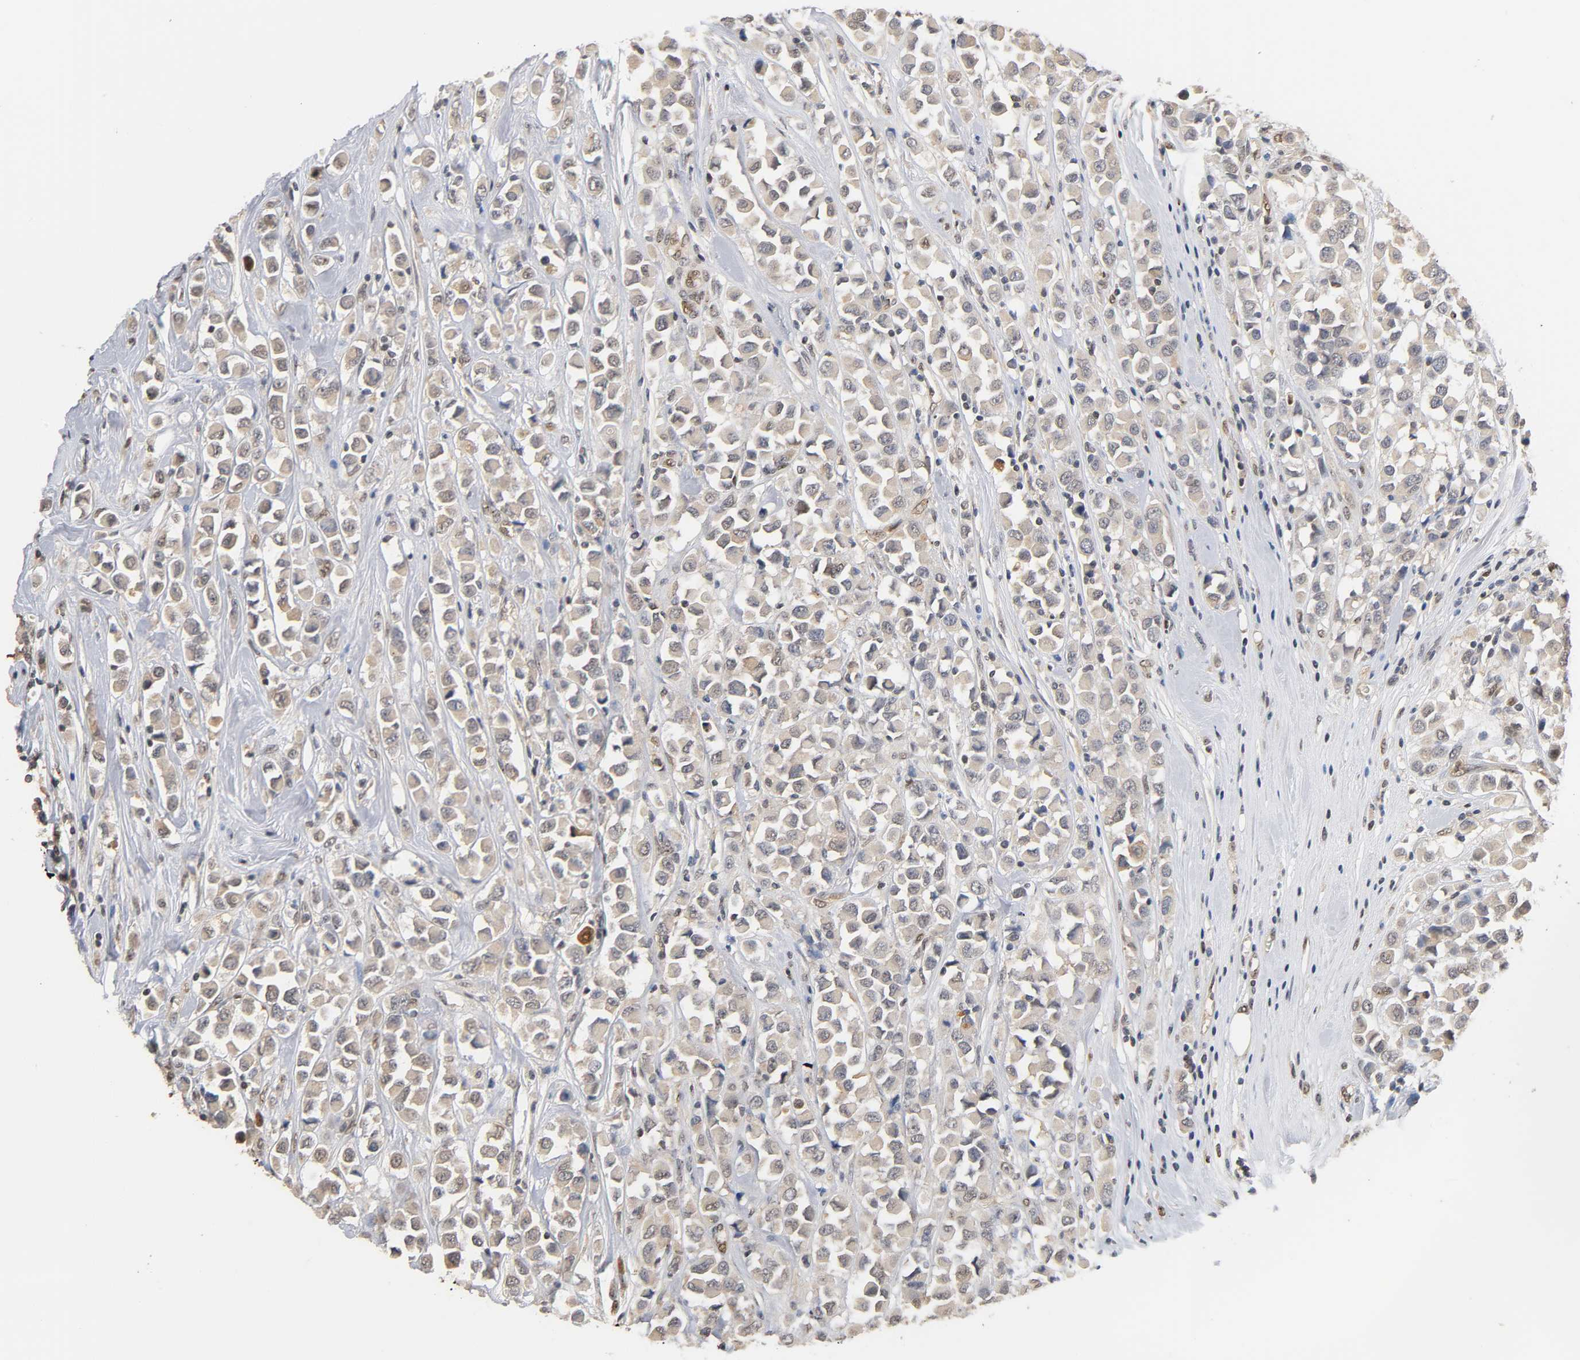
{"staining": {"intensity": "weak", "quantity": "25%-75%", "location": "cytoplasmic/membranous"}, "tissue": "breast cancer", "cell_type": "Tumor cells", "image_type": "cancer", "snomed": [{"axis": "morphology", "description": "Duct carcinoma"}, {"axis": "topography", "description": "Breast"}], "caption": "Brown immunohistochemical staining in human breast intraductal carcinoma exhibits weak cytoplasmic/membranous expression in about 25%-75% of tumor cells. (DAB (3,3'-diaminobenzidine) = brown stain, brightfield microscopy at high magnification).", "gene": "UBC", "patient": {"sex": "female", "age": 61}}